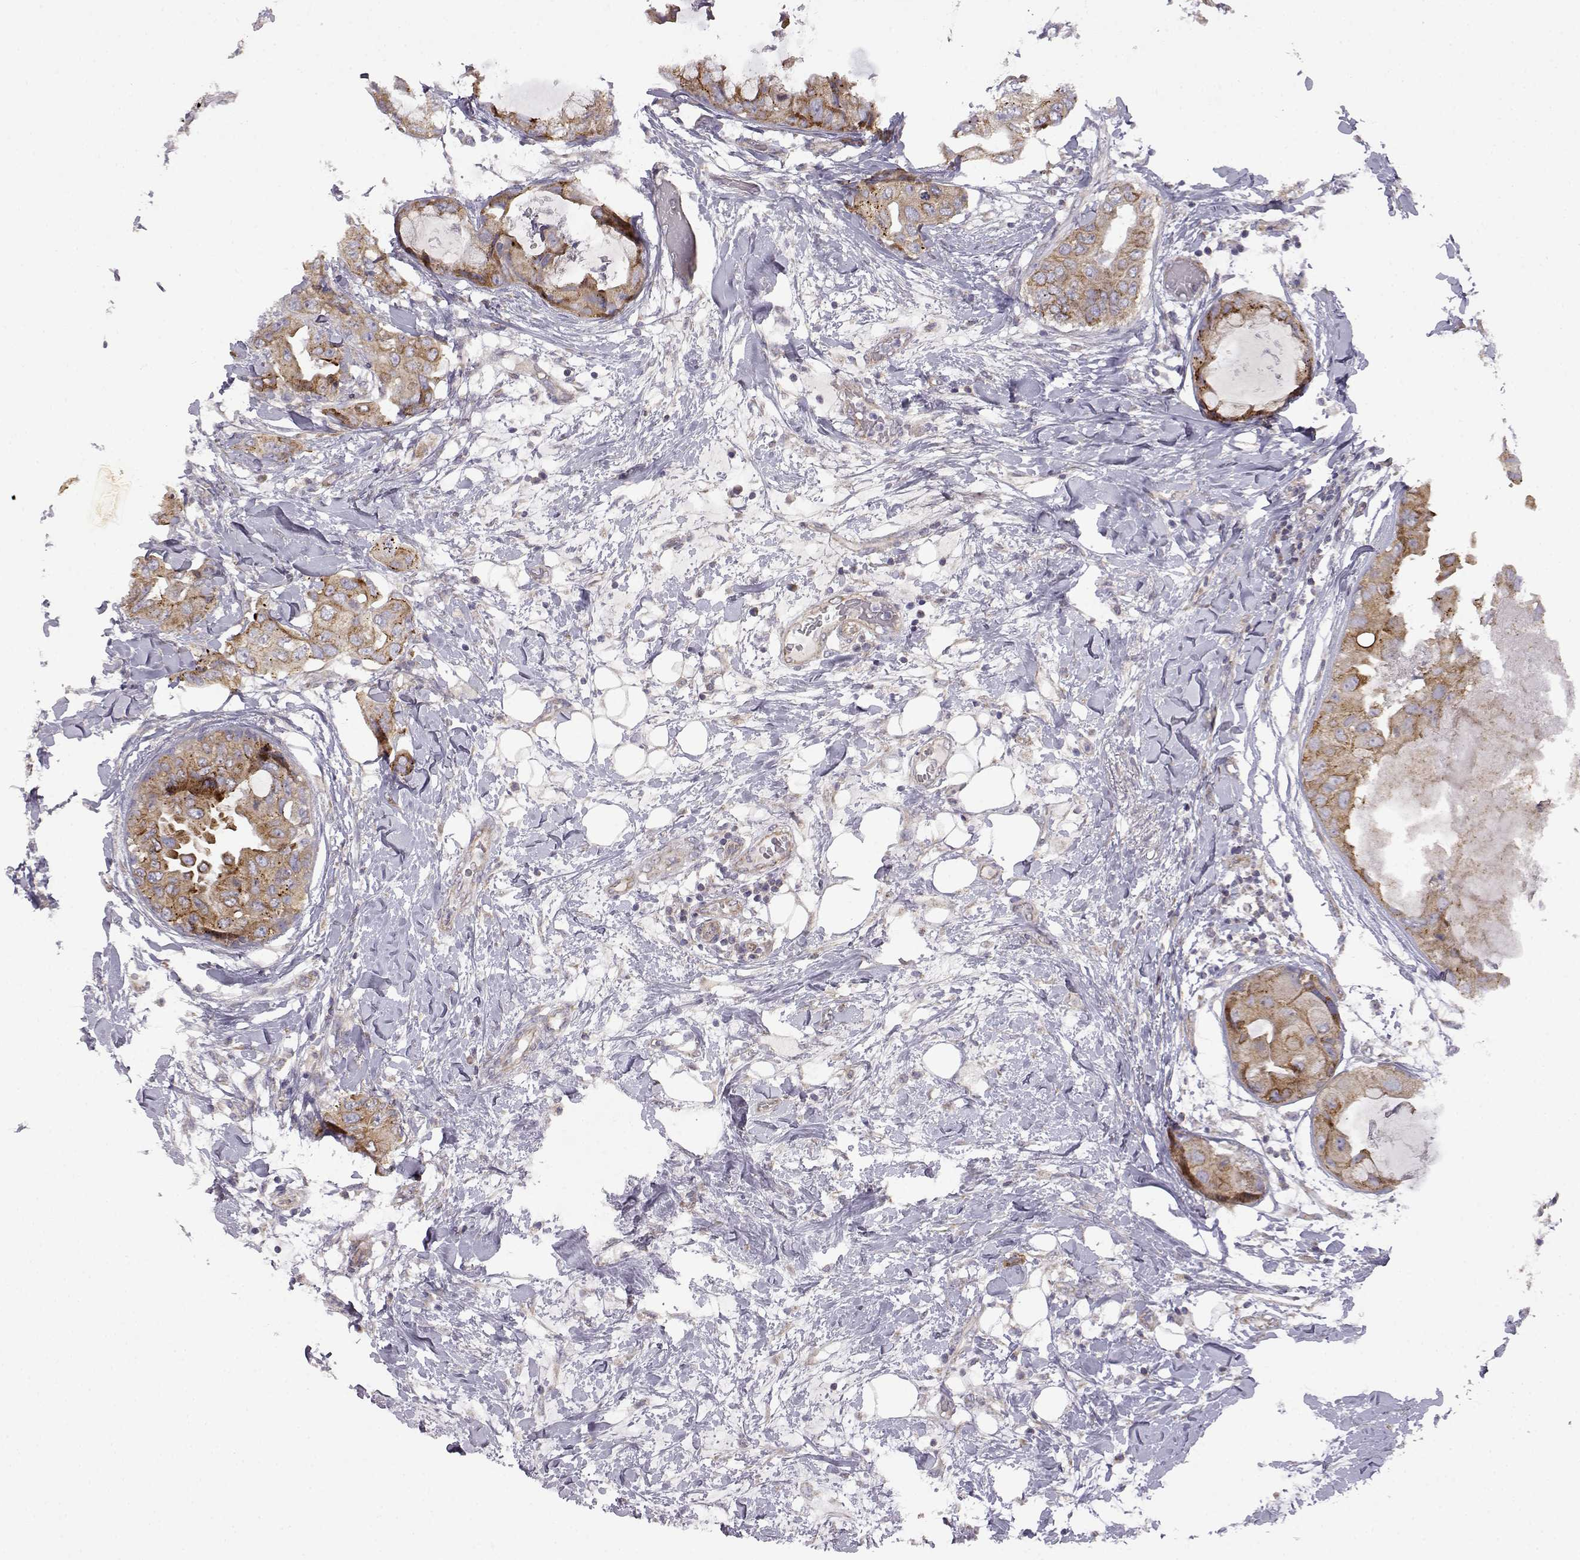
{"staining": {"intensity": "weak", "quantity": "25%-75%", "location": "cytoplasmic/membranous"}, "tissue": "breast cancer", "cell_type": "Tumor cells", "image_type": "cancer", "snomed": [{"axis": "morphology", "description": "Normal tissue, NOS"}, {"axis": "morphology", "description": "Duct carcinoma"}, {"axis": "topography", "description": "Breast"}], "caption": "A brown stain labels weak cytoplasmic/membranous positivity of a protein in breast cancer (intraductal carcinoma) tumor cells.", "gene": "DDC", "patient": {"sex": "female", "age": 40}}